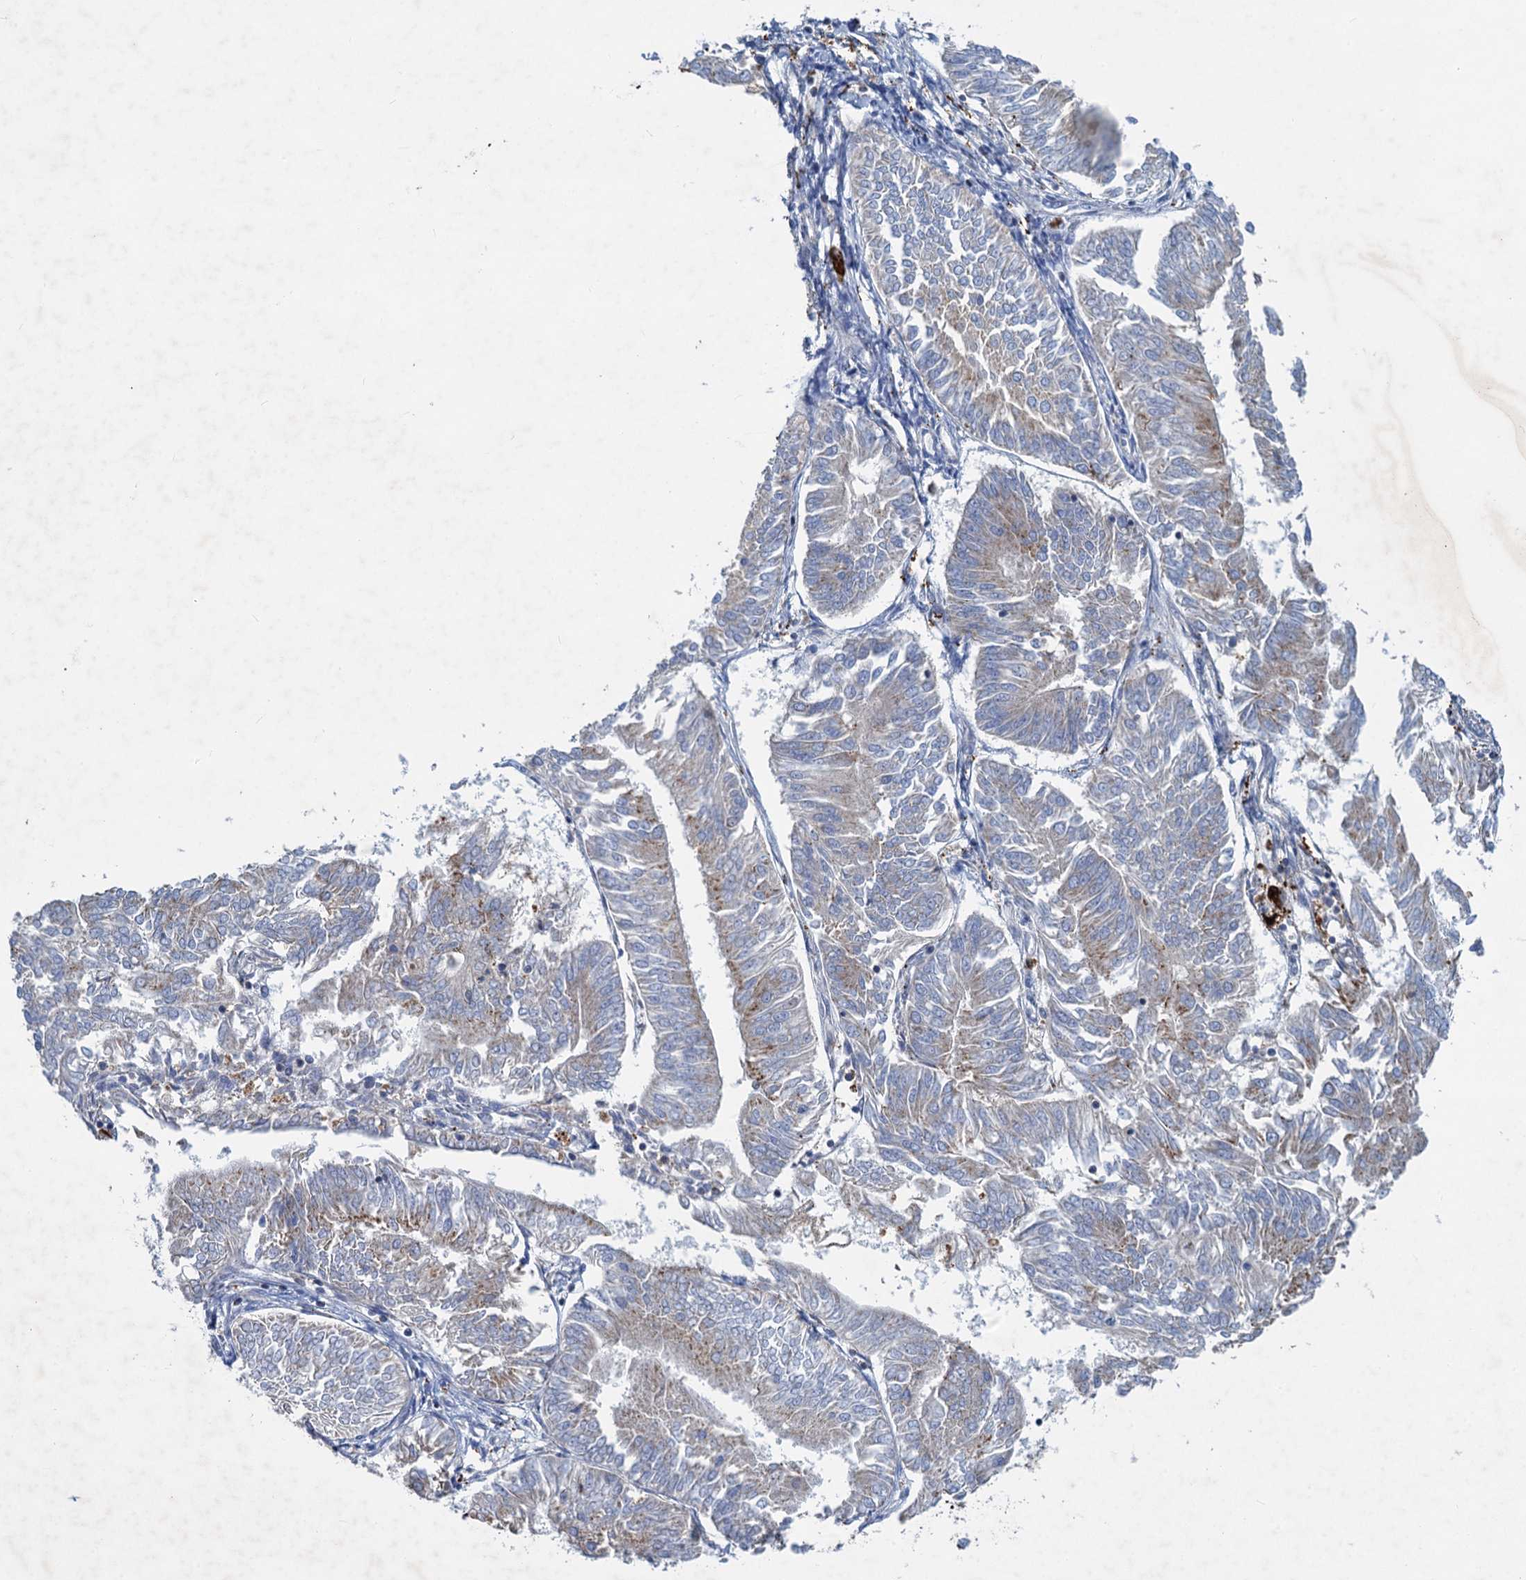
{"staining": {"intensity": "weak", "quantity": "<25%", "location": "cytoplasmic/membranous"}, "tissue": "endometrial cancer", "cell_type": "Tumor cells", "image_type": "cancer", "snomed": [{"axis": "morphology", "description": "Adenocarcinoma, NOS"}, {"axis": "topography", "description": "Endometrium"}], "caption": "Endometrial adenocarcinoma was stained to show a protein in brown. There is no significant positivity in tumor cells.", "gene": "ANKS3", "patient": {"sex": "female", "age": 58}}